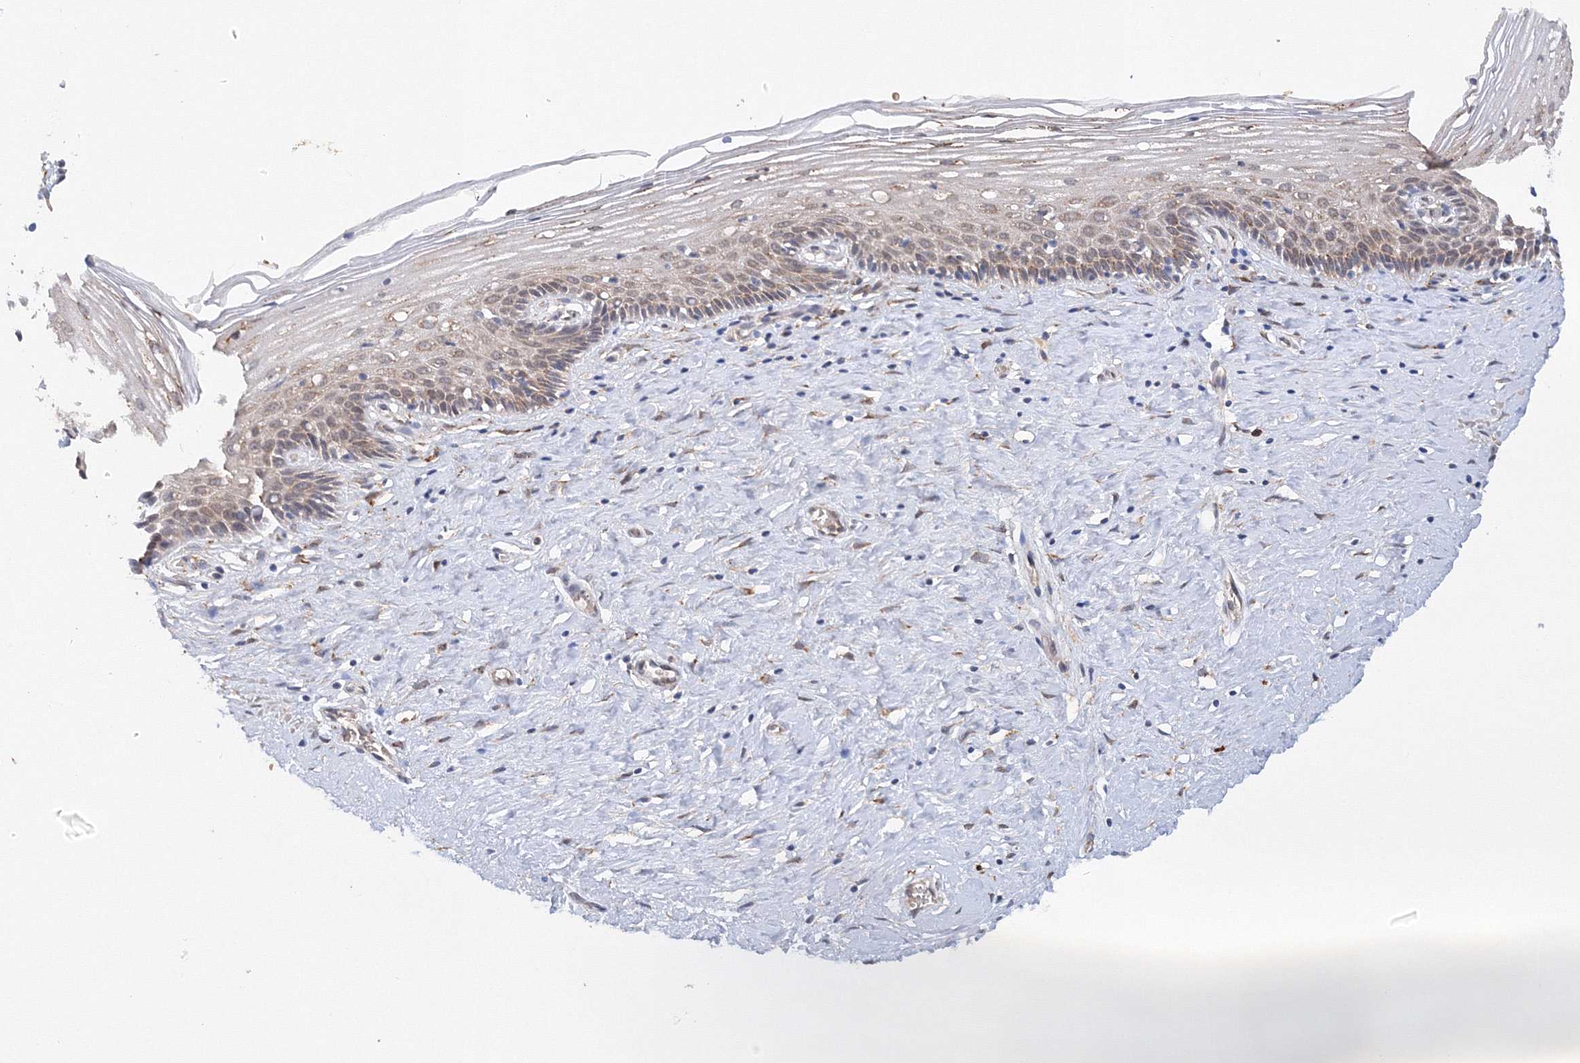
{"staining": {"intensity": "weak", "quantity": ">75%", "location": "cytoplasmic/membranous"}, "tissue": "cervix", "cell_type": "Glandular cells", "image_type": "normal", "snomed": [{"axis": "morphology", "description": "Normal tissue, NOS"}, {"axis": "topography", "description": "Cervix"}], "caption": "IHC (DAB (3,3'-diaminobenzidine)) staining of normal human cervix displays weak cytoplasmic/membranous protein staining in approximately >75% of glandular cells.", "gene": "DIS3L2", "patient": {"sex": "female", "age": 33}}